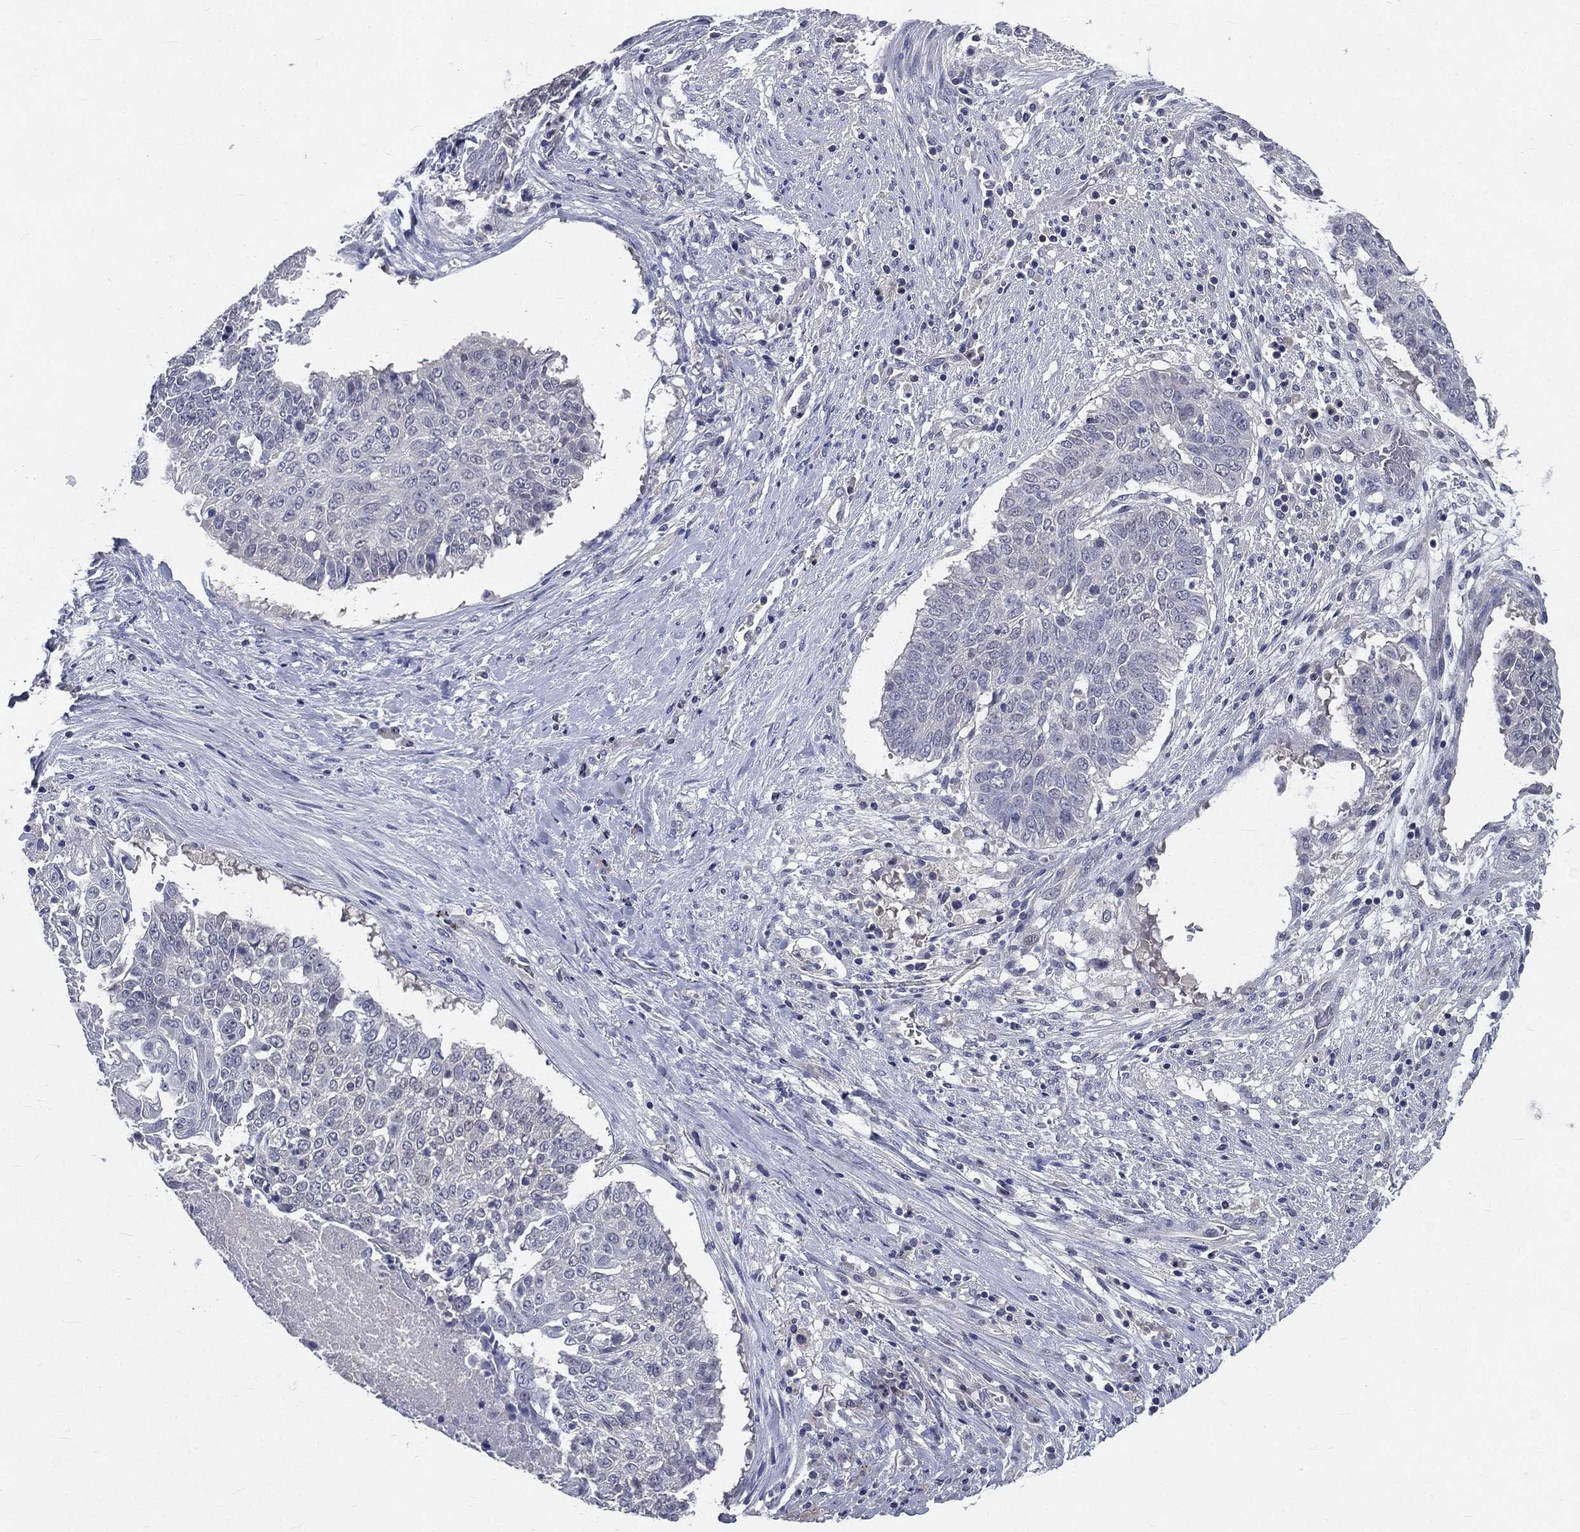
{"staining": {"intensity": "negative", "quantity": "none", "location": "none"}, "tissue": "lung cancer", "cell_type": "Tumor cells", "image_type": "cancer", "snomed": [{"axis": "morphology", "description": "Squamous cell carcinoma, NOS"}, {"axis": "topography", "description": "Lung"}], "caption": "There is no significant expression in tumor cells of lung squamous cell carcinoma.", "gene": "IFT27", "patient": {"sex": "male", "age": 64}}